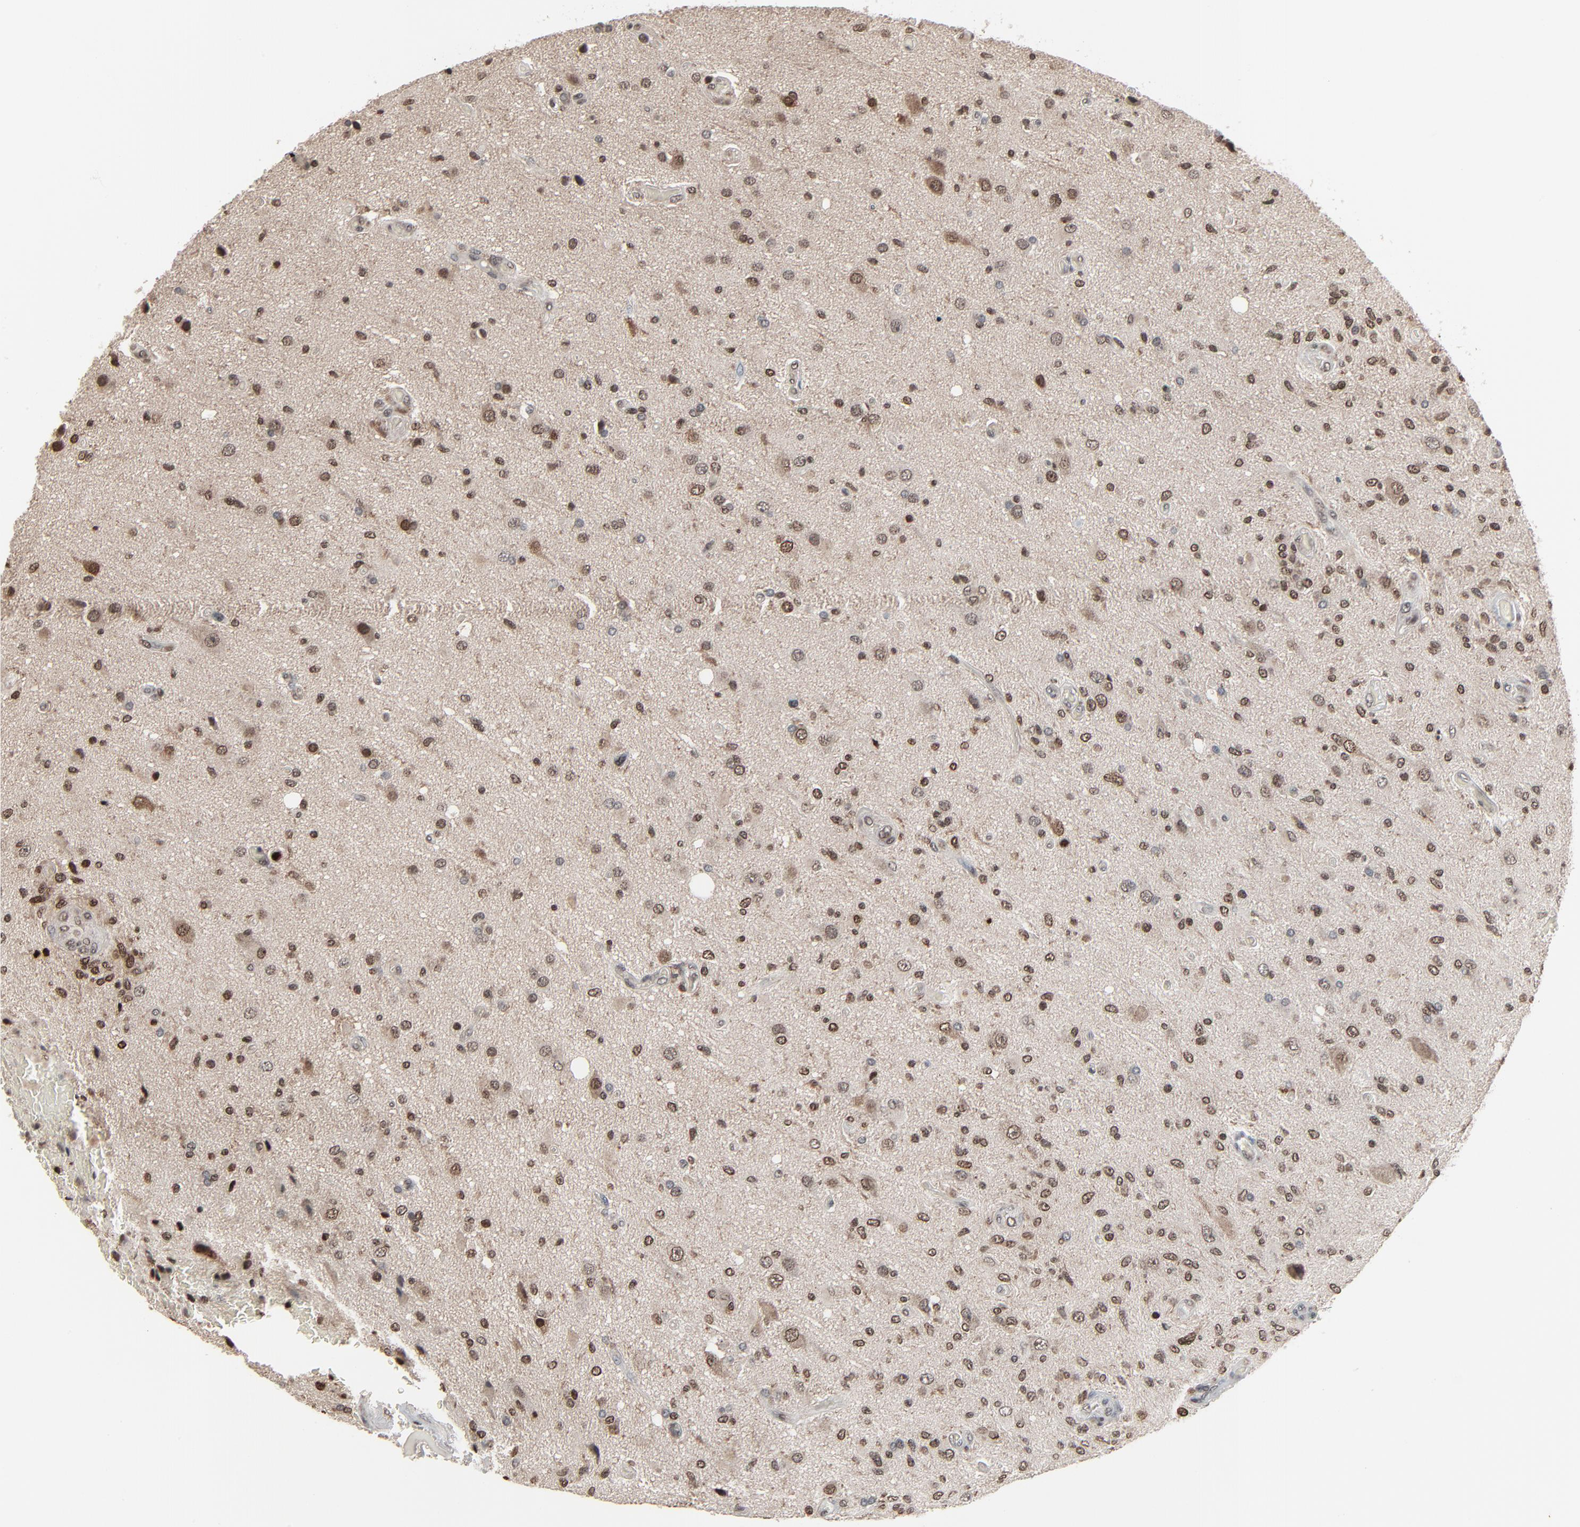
{"staining": {"intensity": "moderate", "quantity": ">75%", "location": "nuclear"}, "tissue": "glioma", "cell_type": "Tumor cells", "image_type": "cancer", "snomed": [{"axis": "morphology", "description": "Normal tissue, NOS"}, {"axis": "morphology", "description": "Glioma, malignant, High grade"}, {"axis": "topography", "description": "Cerebral cortex"}], "caption": "Immunohistochemical staining of human glioma exhibits moderate nuclear protein staining in about >75% of tumor cells. The staining is performed using DAB (3,3'-diaminobenzidine) brown chromogen to label protein expression. The nuclei are counter-stained blue using hematoxylin.", "gene": "RPS6KA3", "patient": {"sex": "male", "age": 77}}